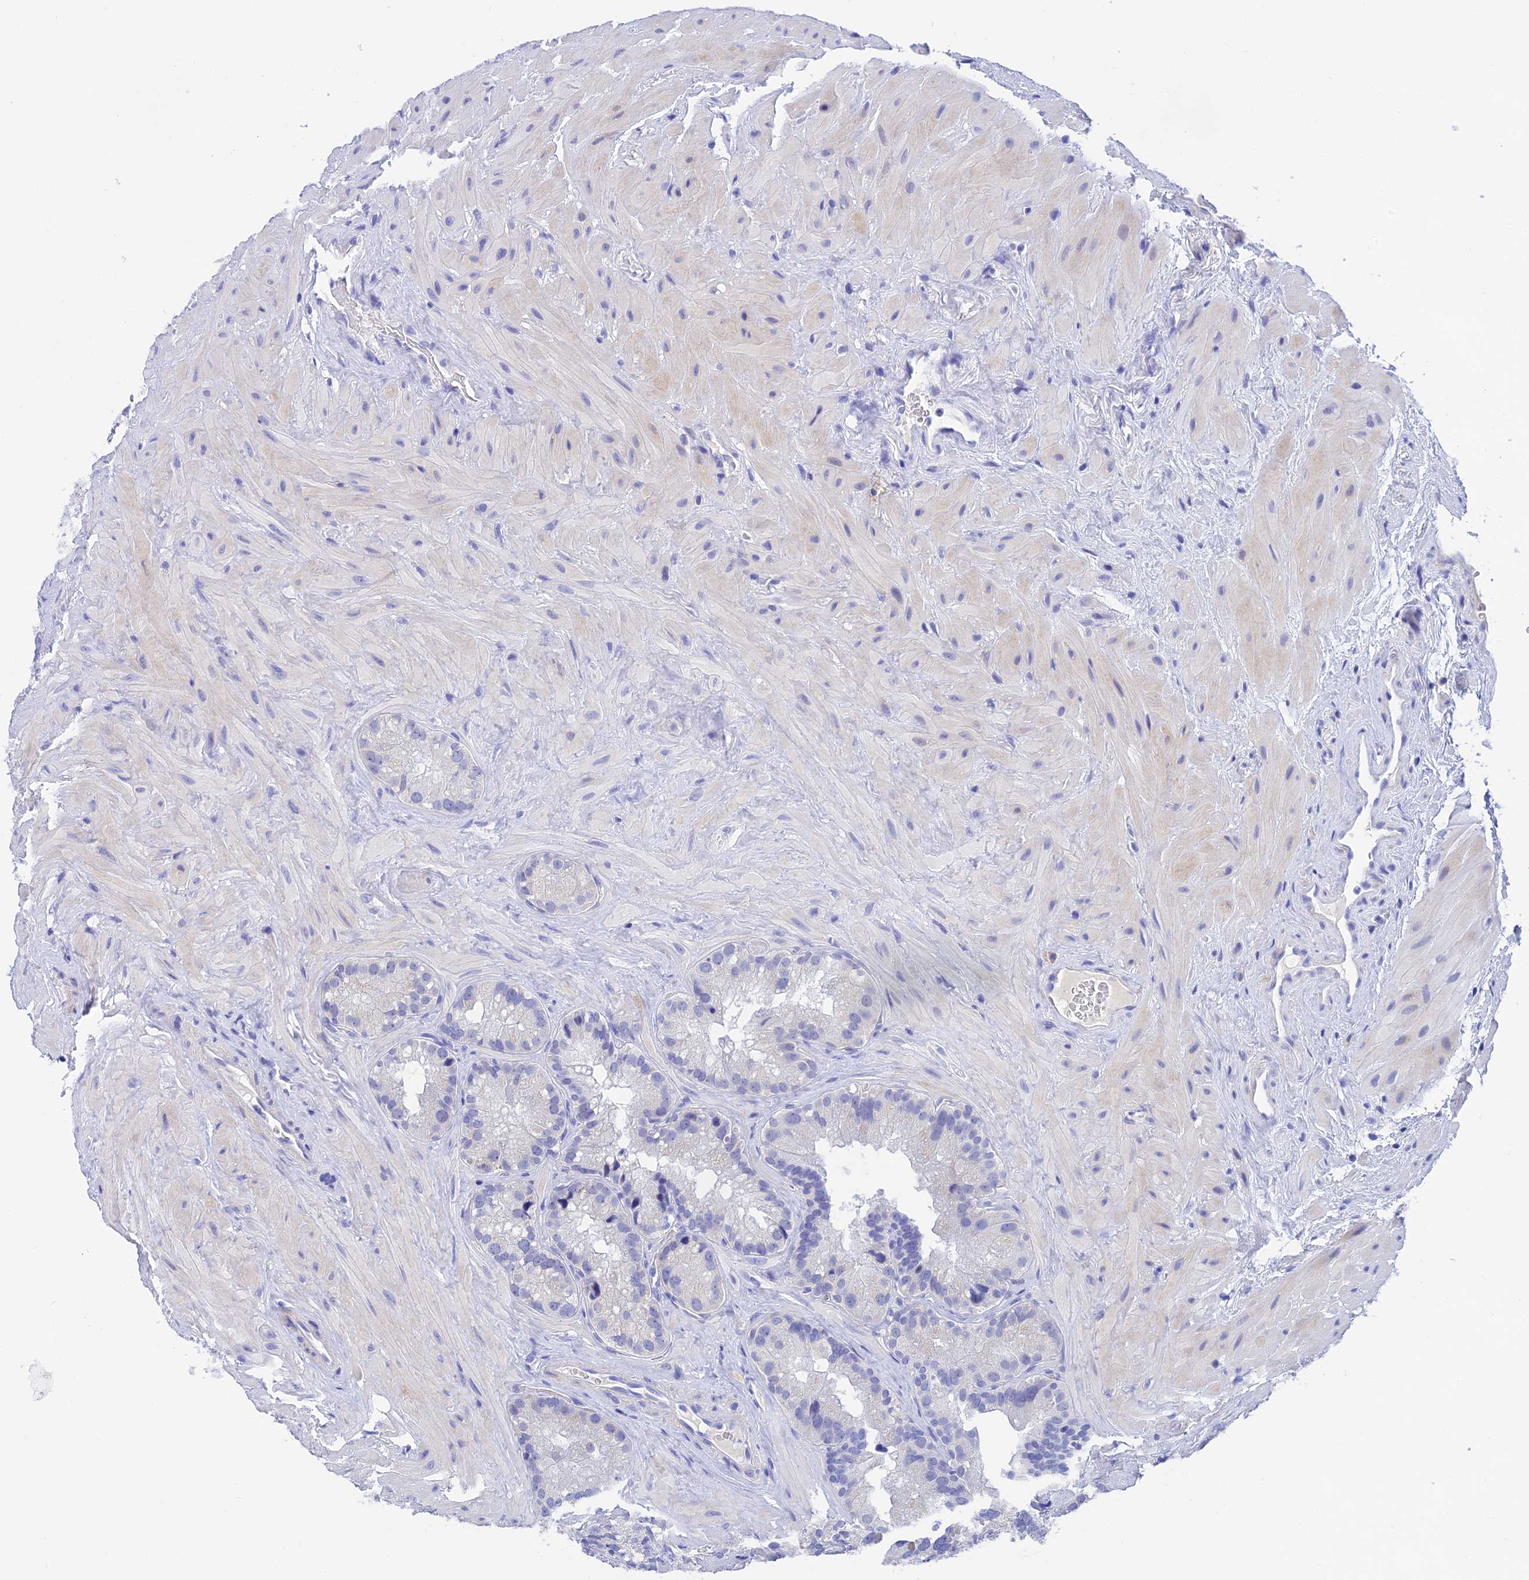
{"staining": {"intensity": "negative", "quantity": "none", "location": "none"}, "tissue": "seminal vesicle", "cell_type": "Glandular cells", "image_type": "normal", "snomed": [{"axis": "morphology", "description": "Normal tissue, NOS"}, {"axis": "topography", "description": "Prostate"}, {"axis": "topography", "description": "Seminal veicle"}], "caption": "The histopathology image displays no significant expression in glandular cells of seminal vesicle. Brightfield microscopy of IHC stained with DAB (3,3'-diaminobenzidine) (brown) and hematoxylin (blue), captured at high magnification.", "gene": "KDELR3", "patient": {"sex": "male", "age": 68}}